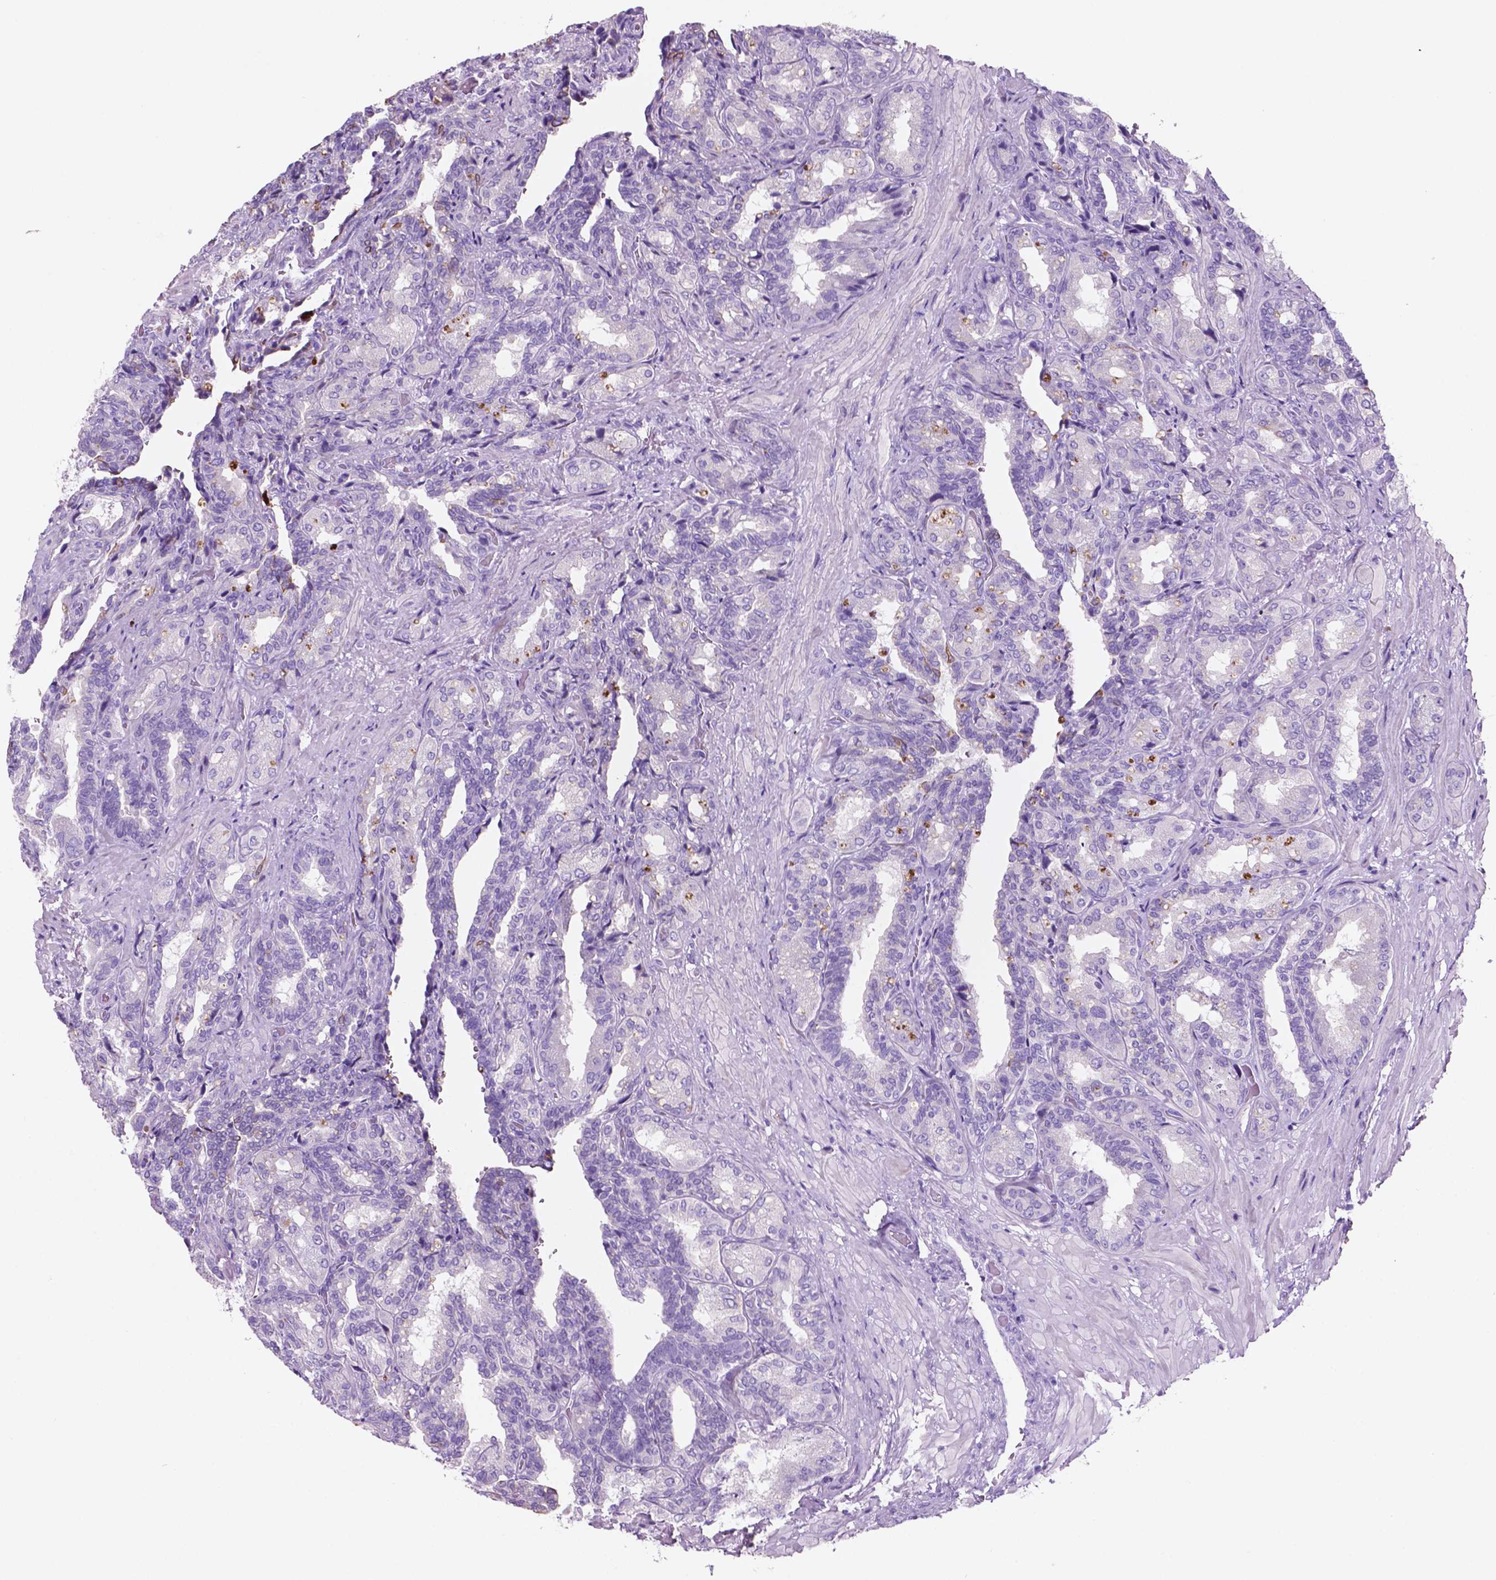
{"staining": {"intensity": "moderate", "quantity": "<25%", "location": "cytoplasmic/membranous"}, "tissue": "seminal vesicle", "cell_type": "Glandular cells", "image_type": "normal", "snomed": [{"axis": "morphology", "description": "Normal tissue, NOS"}, {"axis": "topography", "description": "Seminal veicle"}], "caption": "Immunohistochemical staining of unremarkable human seminal vesicle exhibits <25% levels of moderate cytoplasmic/membranous protein expression in about <25% of glandular cells.", "gene": "POU4F1", "patient": {"sex": "male", "age": 68}}